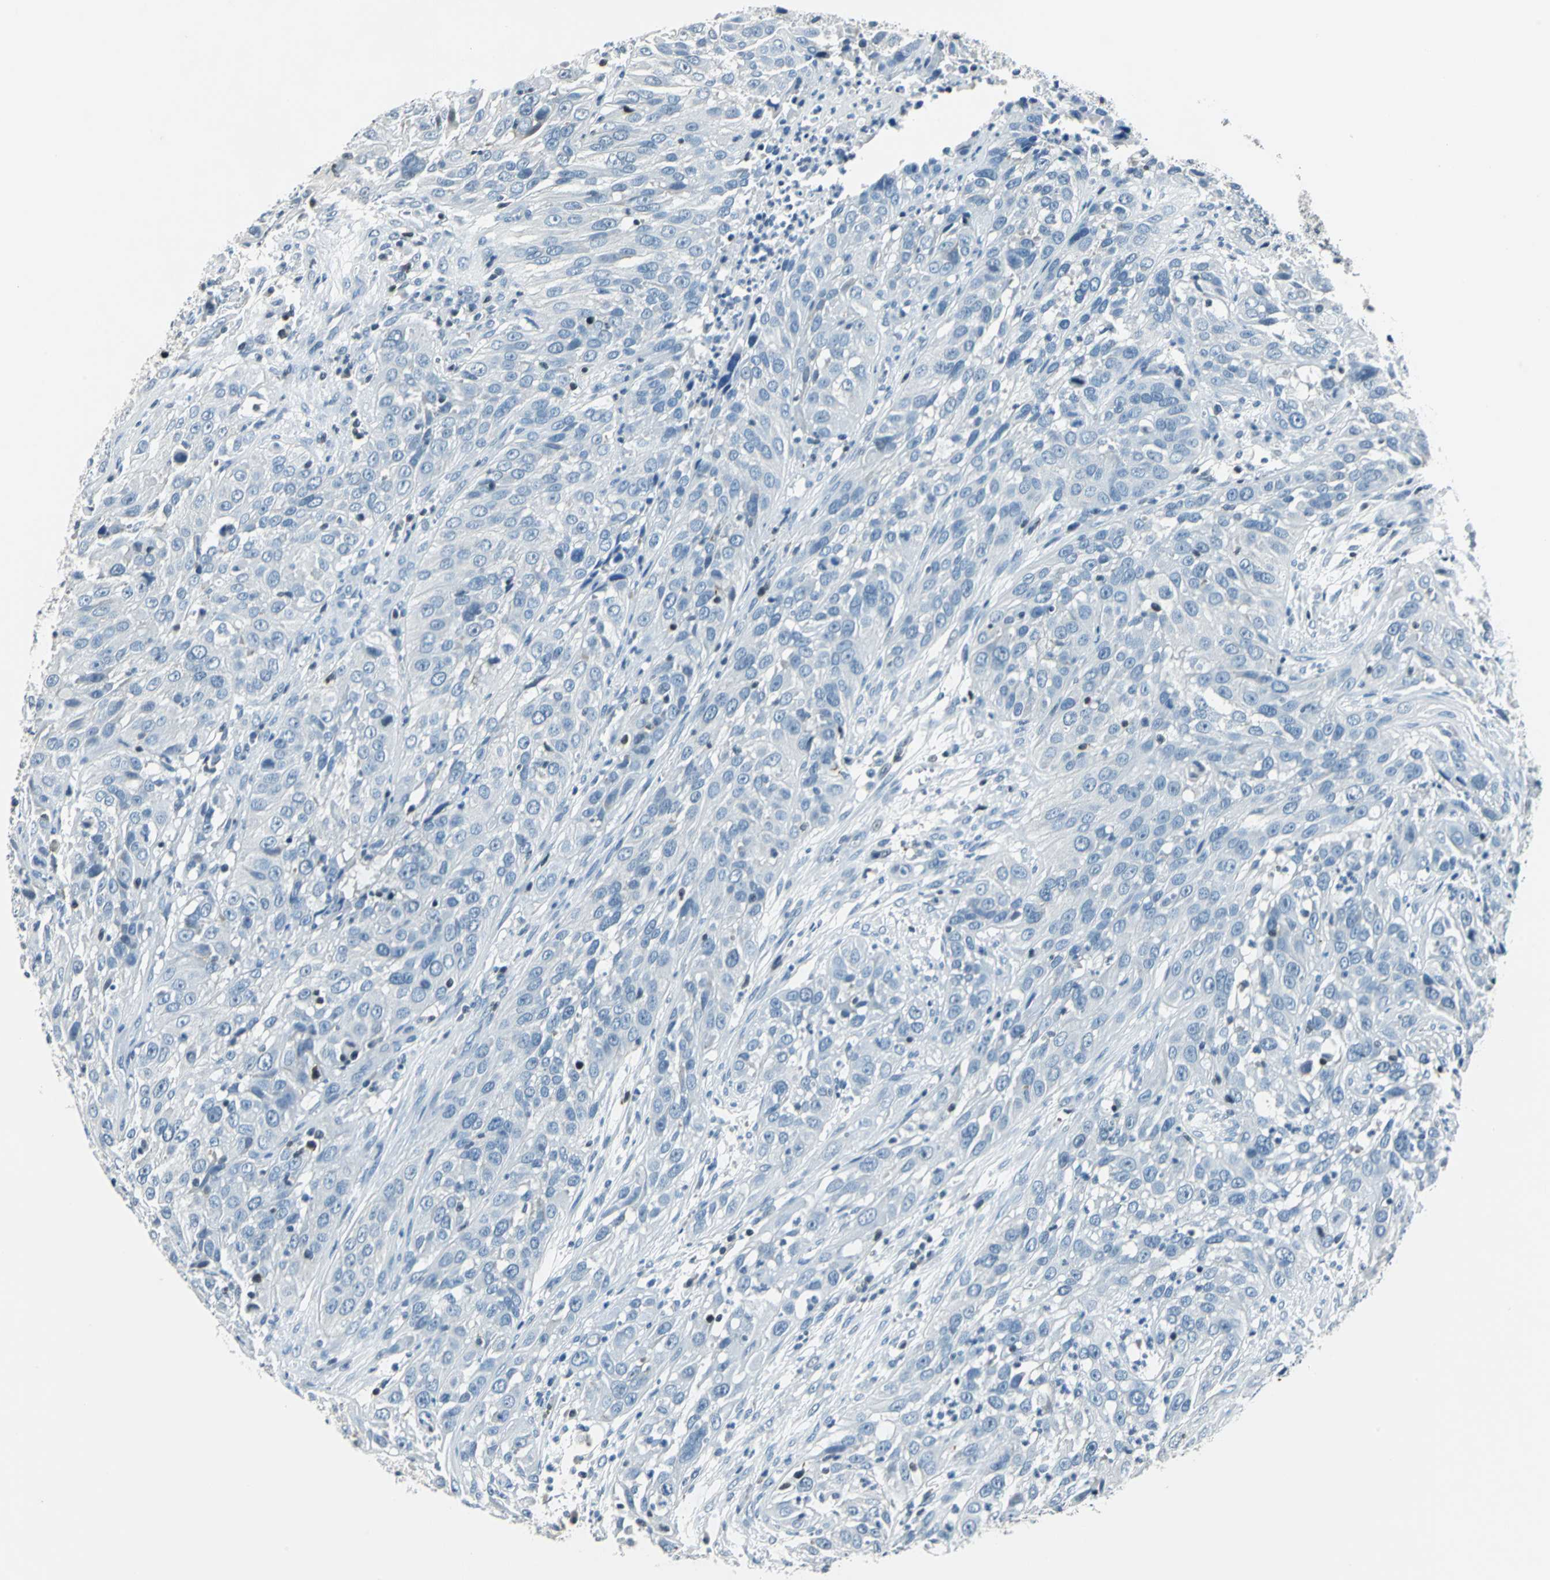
{"staining": {"intensity": "negative", "quantity": "none", "location": "none"}, "tissue": "cervical cancer", "cell_type": "Tumor cells", "image_type": "cancer", "snomed": [{"axis": "morphology", "description": "Squamous cell carcinoma, NOS"}, {"axis": "topography", "description": "Cervix"}], "caption": "This histopathology image is of cervical cancer (squamous cell carcinoma) stained with immunohistochemistry (IHC) to label a protein in brown with the nuclei are counter-stained blue. There is no positivity in tumor cells. (DAB immunohistochemistry, high magnification).", "gene": "HCFC2", "patient": {"sex": "female", "age": 32}}